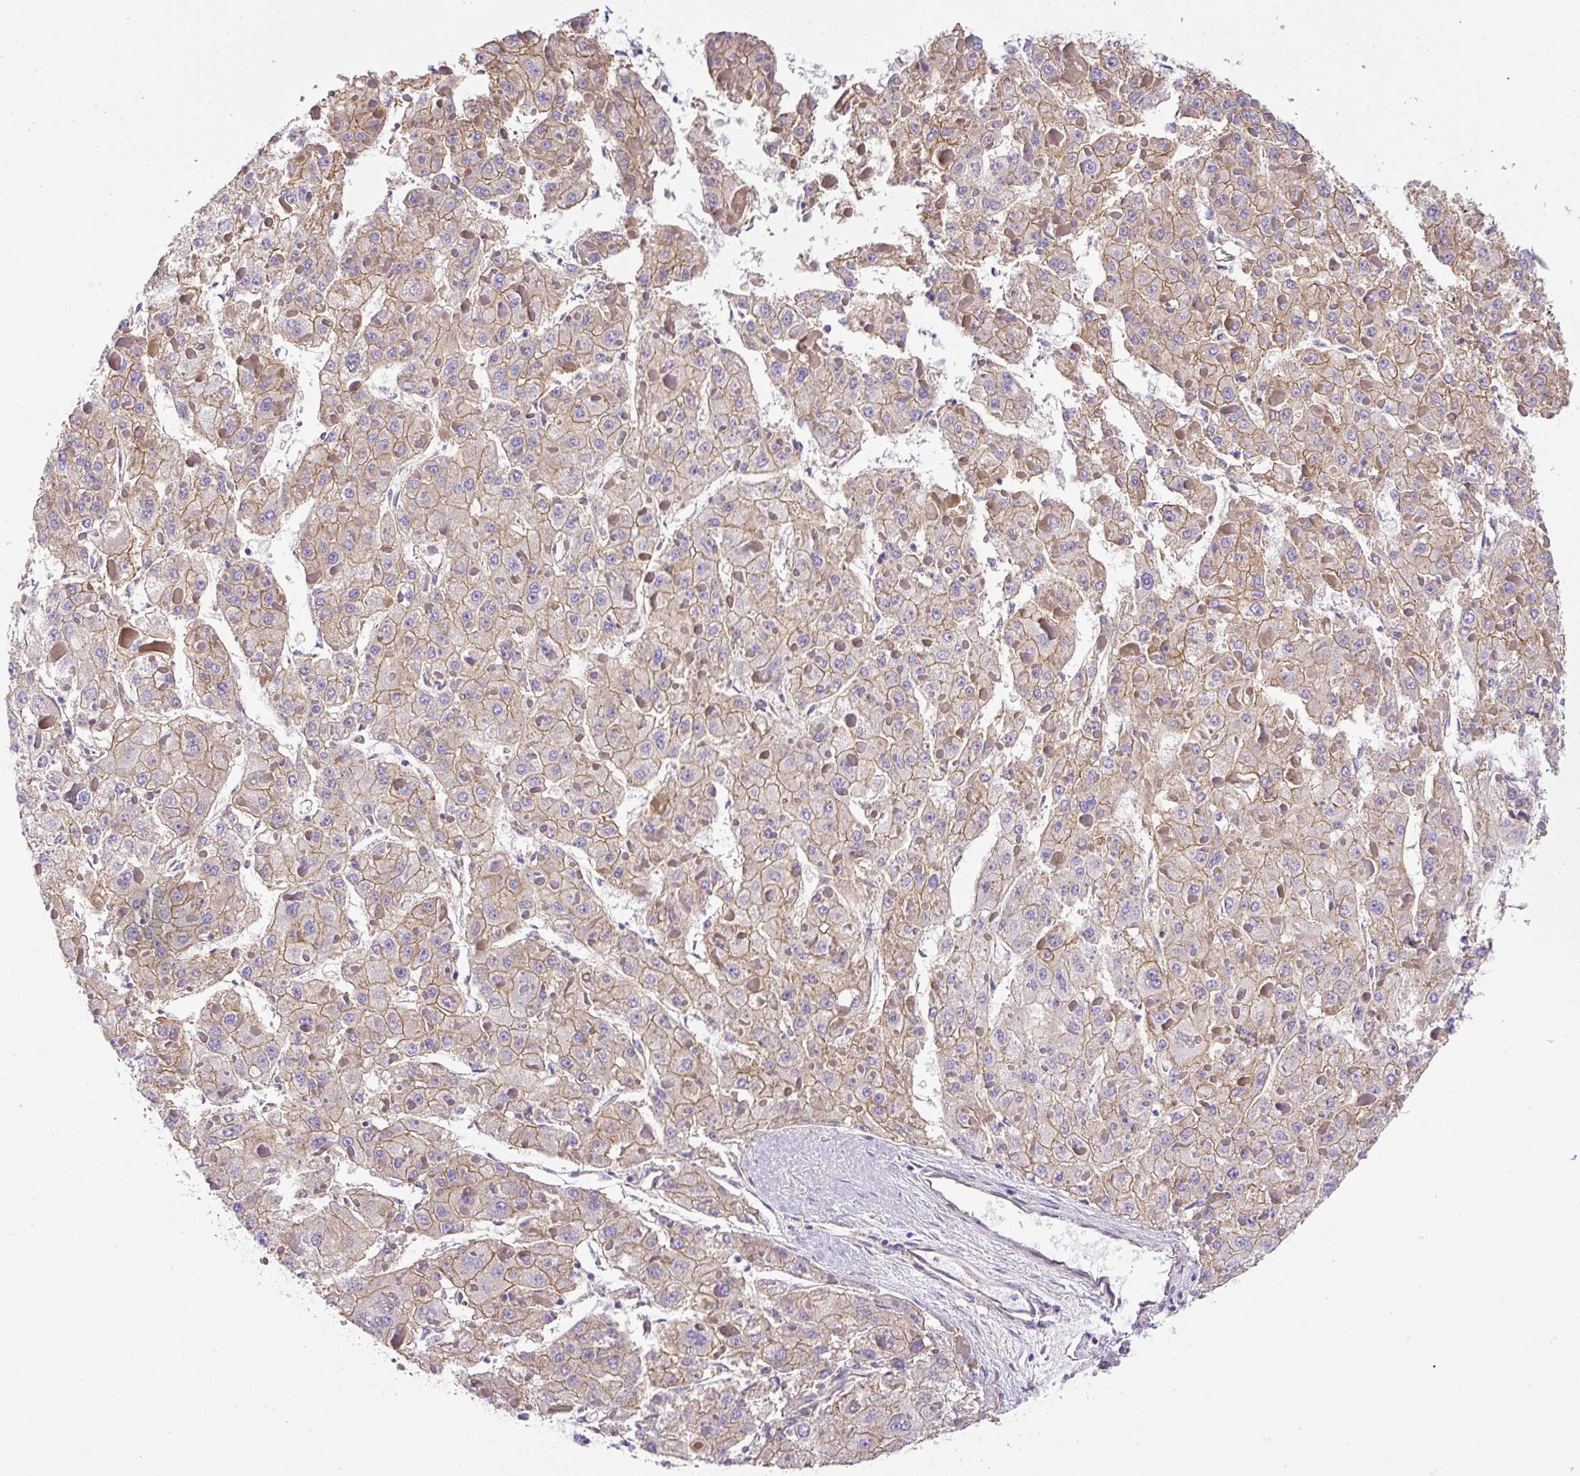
{"staining": {"intensity": "weak", "quantity": ">75%", "location": "cytoplasmic/membranous"}, "tissue": "liver cancer", "cell_type": "Tumor cells", "image_type": "cancer", "snomed": [{"axis": "morphology", "description": "Carcinoma, Hepatocellular, NOS"}, {"axis": "topography", "description": "Liver"}], "caption": "Human liver cancer stained for a protein (brown) displays weak cytoplasmic/membranous positive positivity in approximately >75% of tumor cells.", "gene": "DCTN1", "patient": {"sex": "female", "age": 73}}